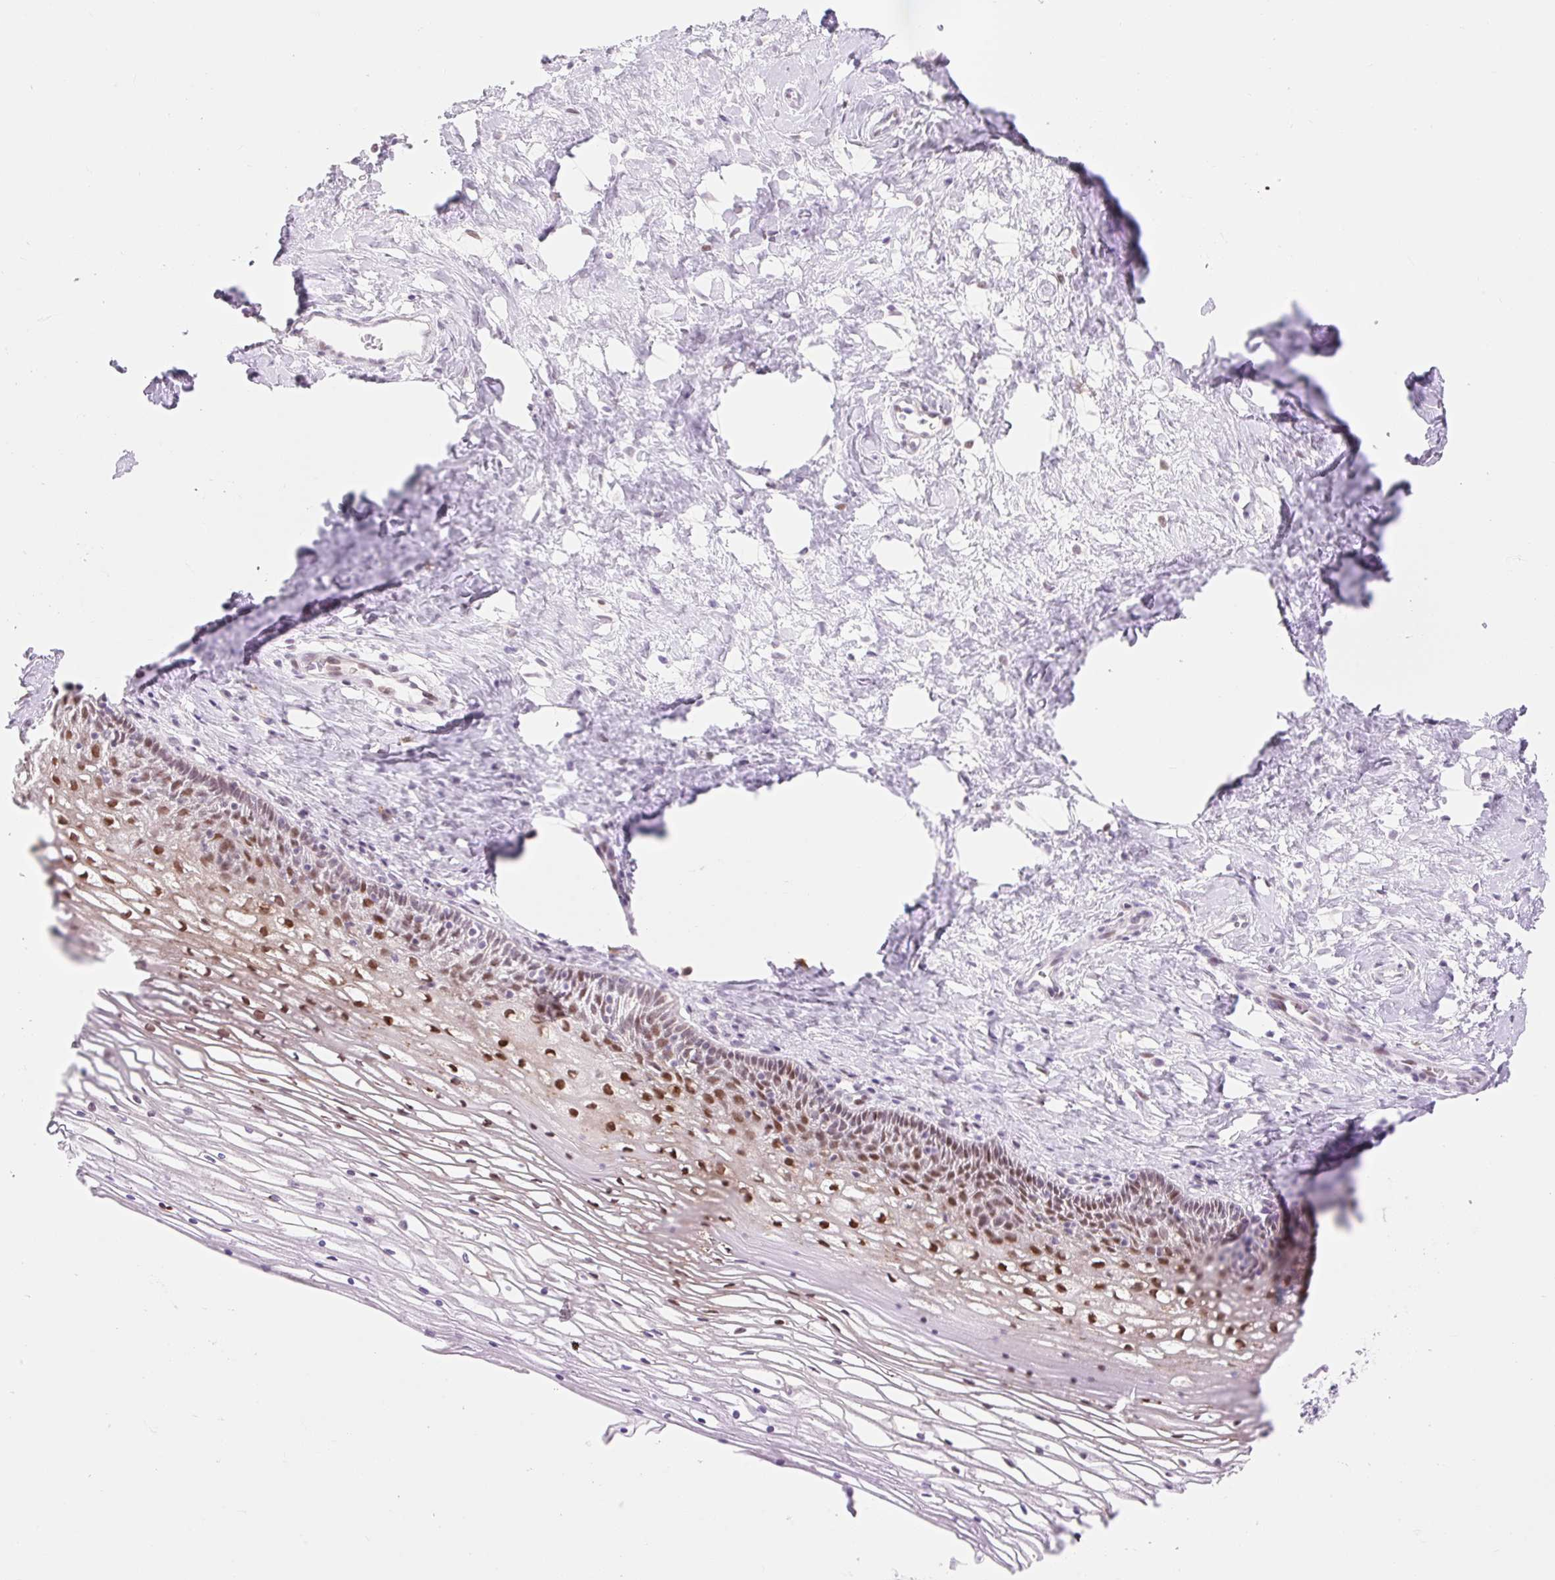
{"staining": {"intensity": "weak", "quantity": "25%-75%", "location": "nuclear"}, "tissue": "cervix", "cell_type": "Glandular cells", "image_type": "normal", "snomed": [{"axis": "morphology", "description": "Normal tissue, NOS"}, {"axis": "topography", "description": "Cervix"}], "caption": "Immunohistochemistry (IHC) histopathology image of benign cervix: human cervix stained using IHC displays low levels of weak protein expression localized specifically in the nuclear of glandular cells, appearing as a nuclear brown color.", "gene": "H2BW1", "patient": {"sex": "female", "age": 36}}